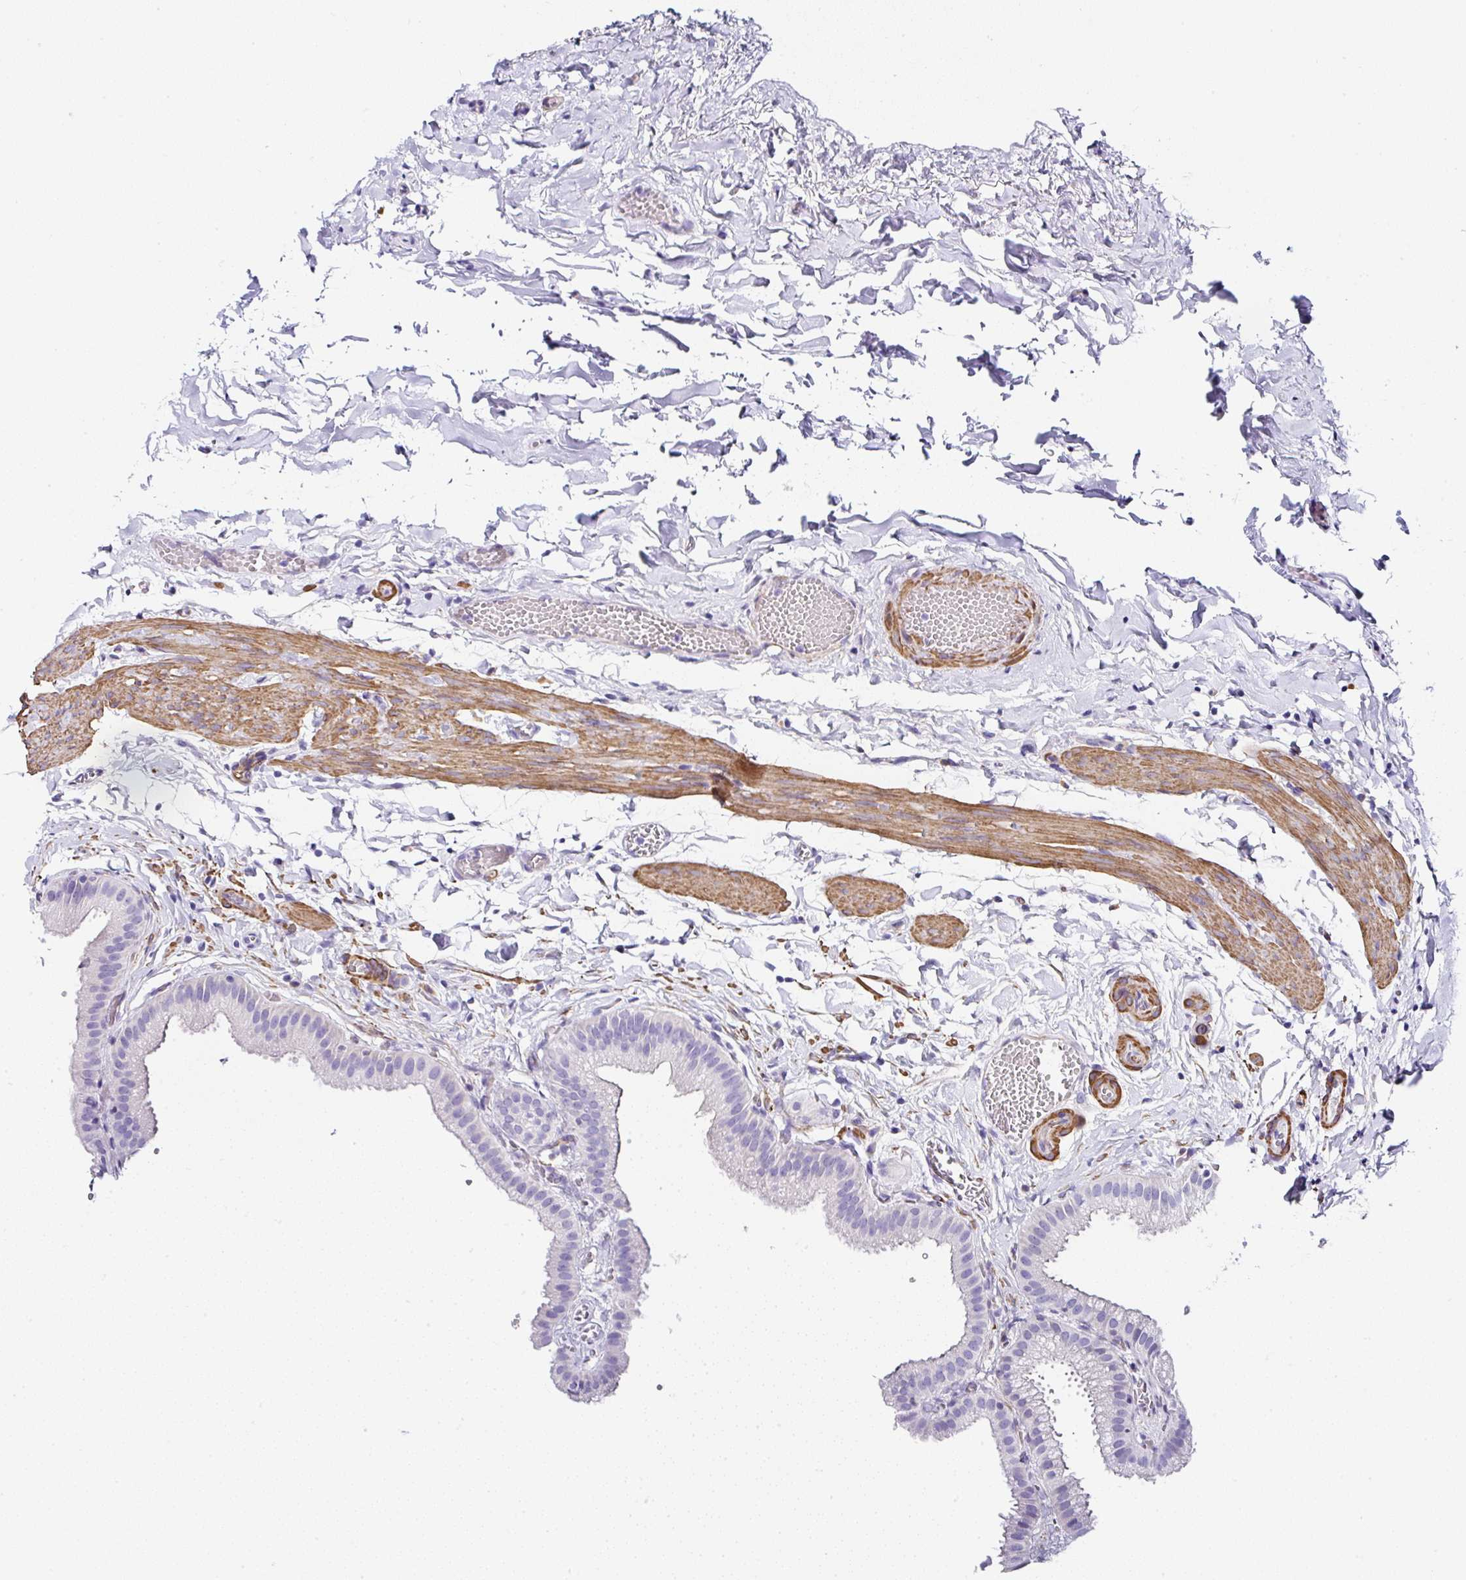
{"staining": {"intensity": "negative", "quantity": "none", "location": "none"}, "tissue": "gallbladder", "cell_type": "Glandular cells", "image_type": "normal", "snomed": [{"axis": "morphology", "description": "Normal tissue, NOS"}, {"axis": "topography", "description": "Gallbladder"}], "caption": "Gallbladder stained for a protein using immunohistochemistry exhibits no expression glandular cells.", "gene": "PPFIA4", "patient": {"sex": "female", "age": 63}}